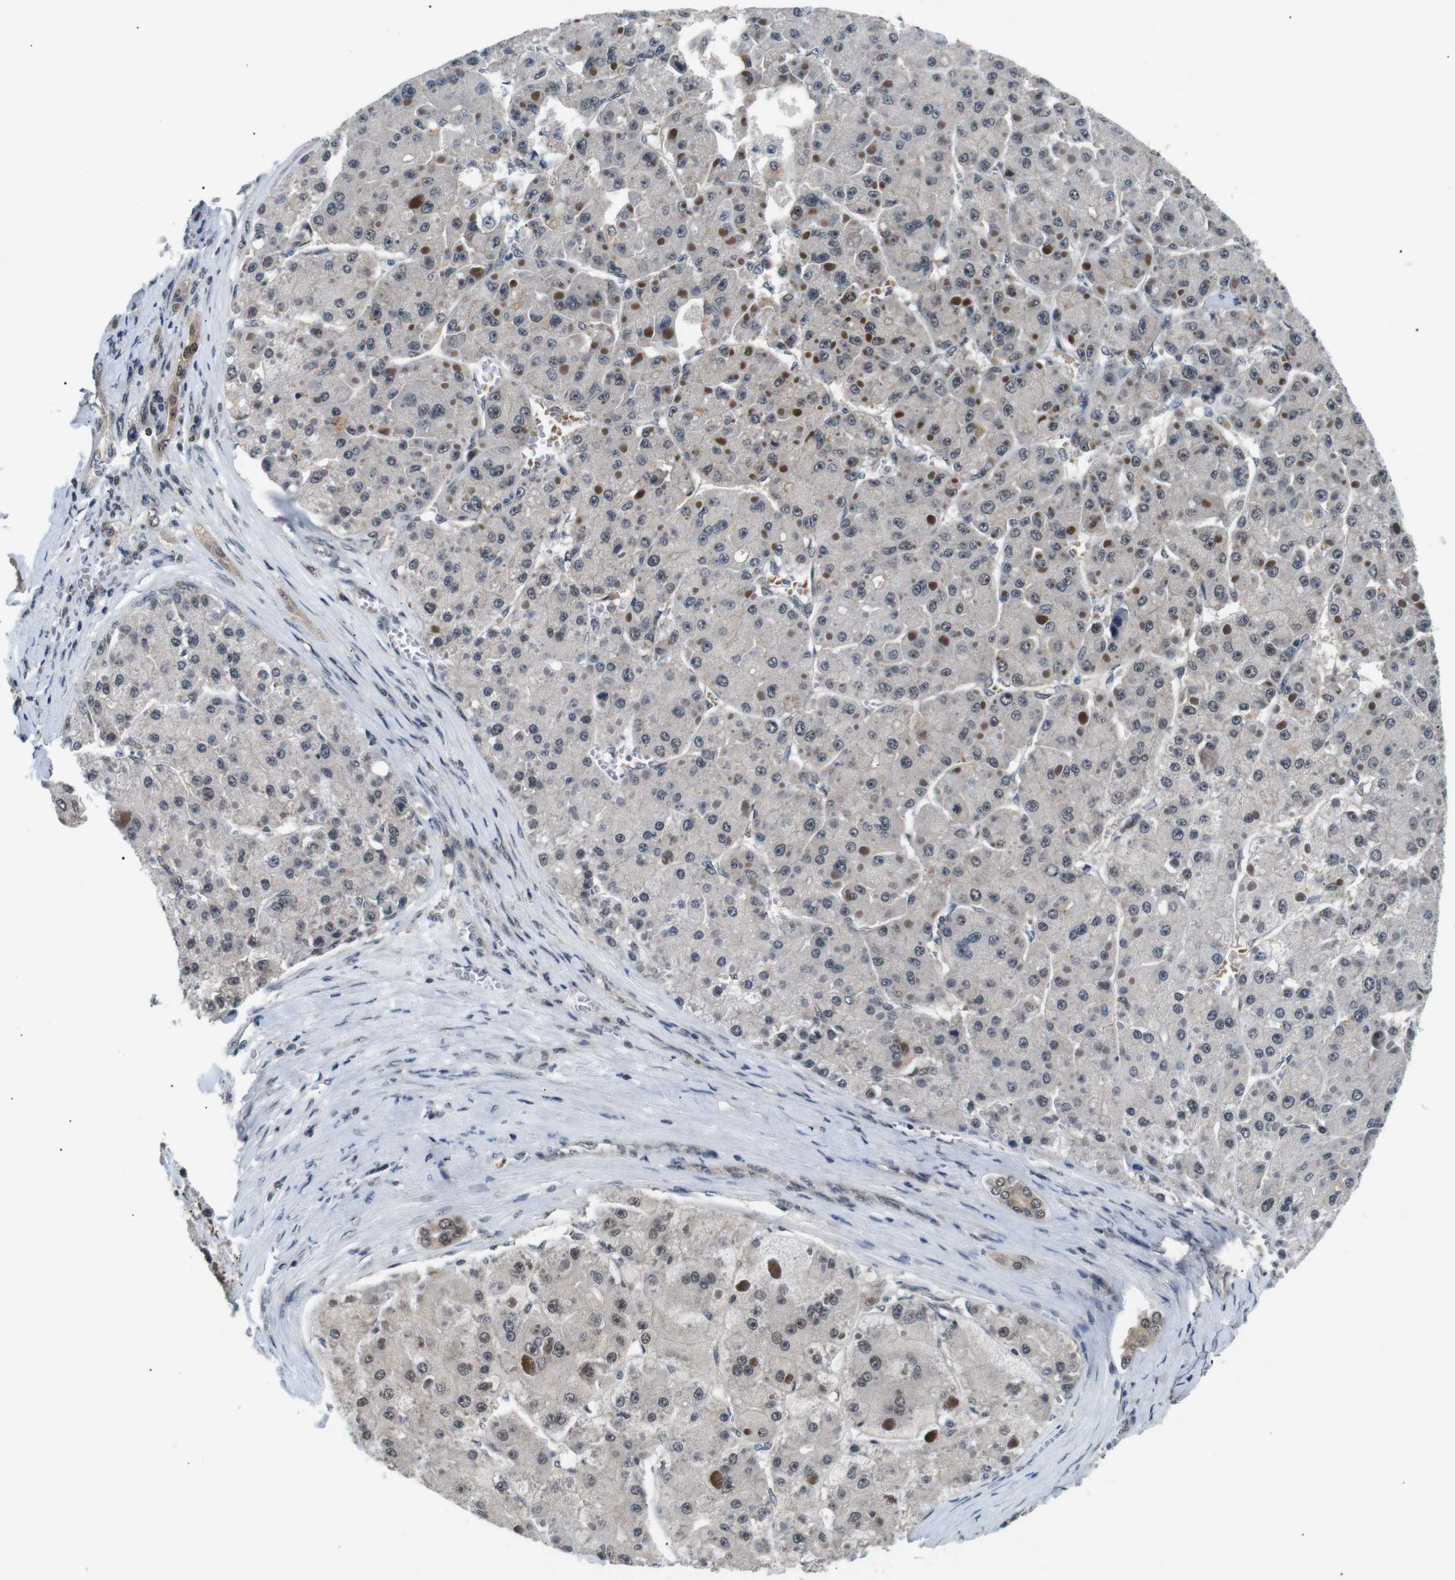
{"staining": {"intensity": "weak", "quantity": "<25%", "location": "nuclear"}, "tissue": "liver cancer", "cell_type": "Tumor cells", "image_type": "cancer", "snomed": [{"axis": "morphology", "description": "Carcinoma, Hepatocellular, NOS"}, {"axis": "topography", "description": "Liver"}], "caption": "An image of liver hepatocellular carcinoma stained for a protein exhibits no brown staining in tumor cells.", "gene": "SKP1", "patient": {"sex": "female", "age": 73}}